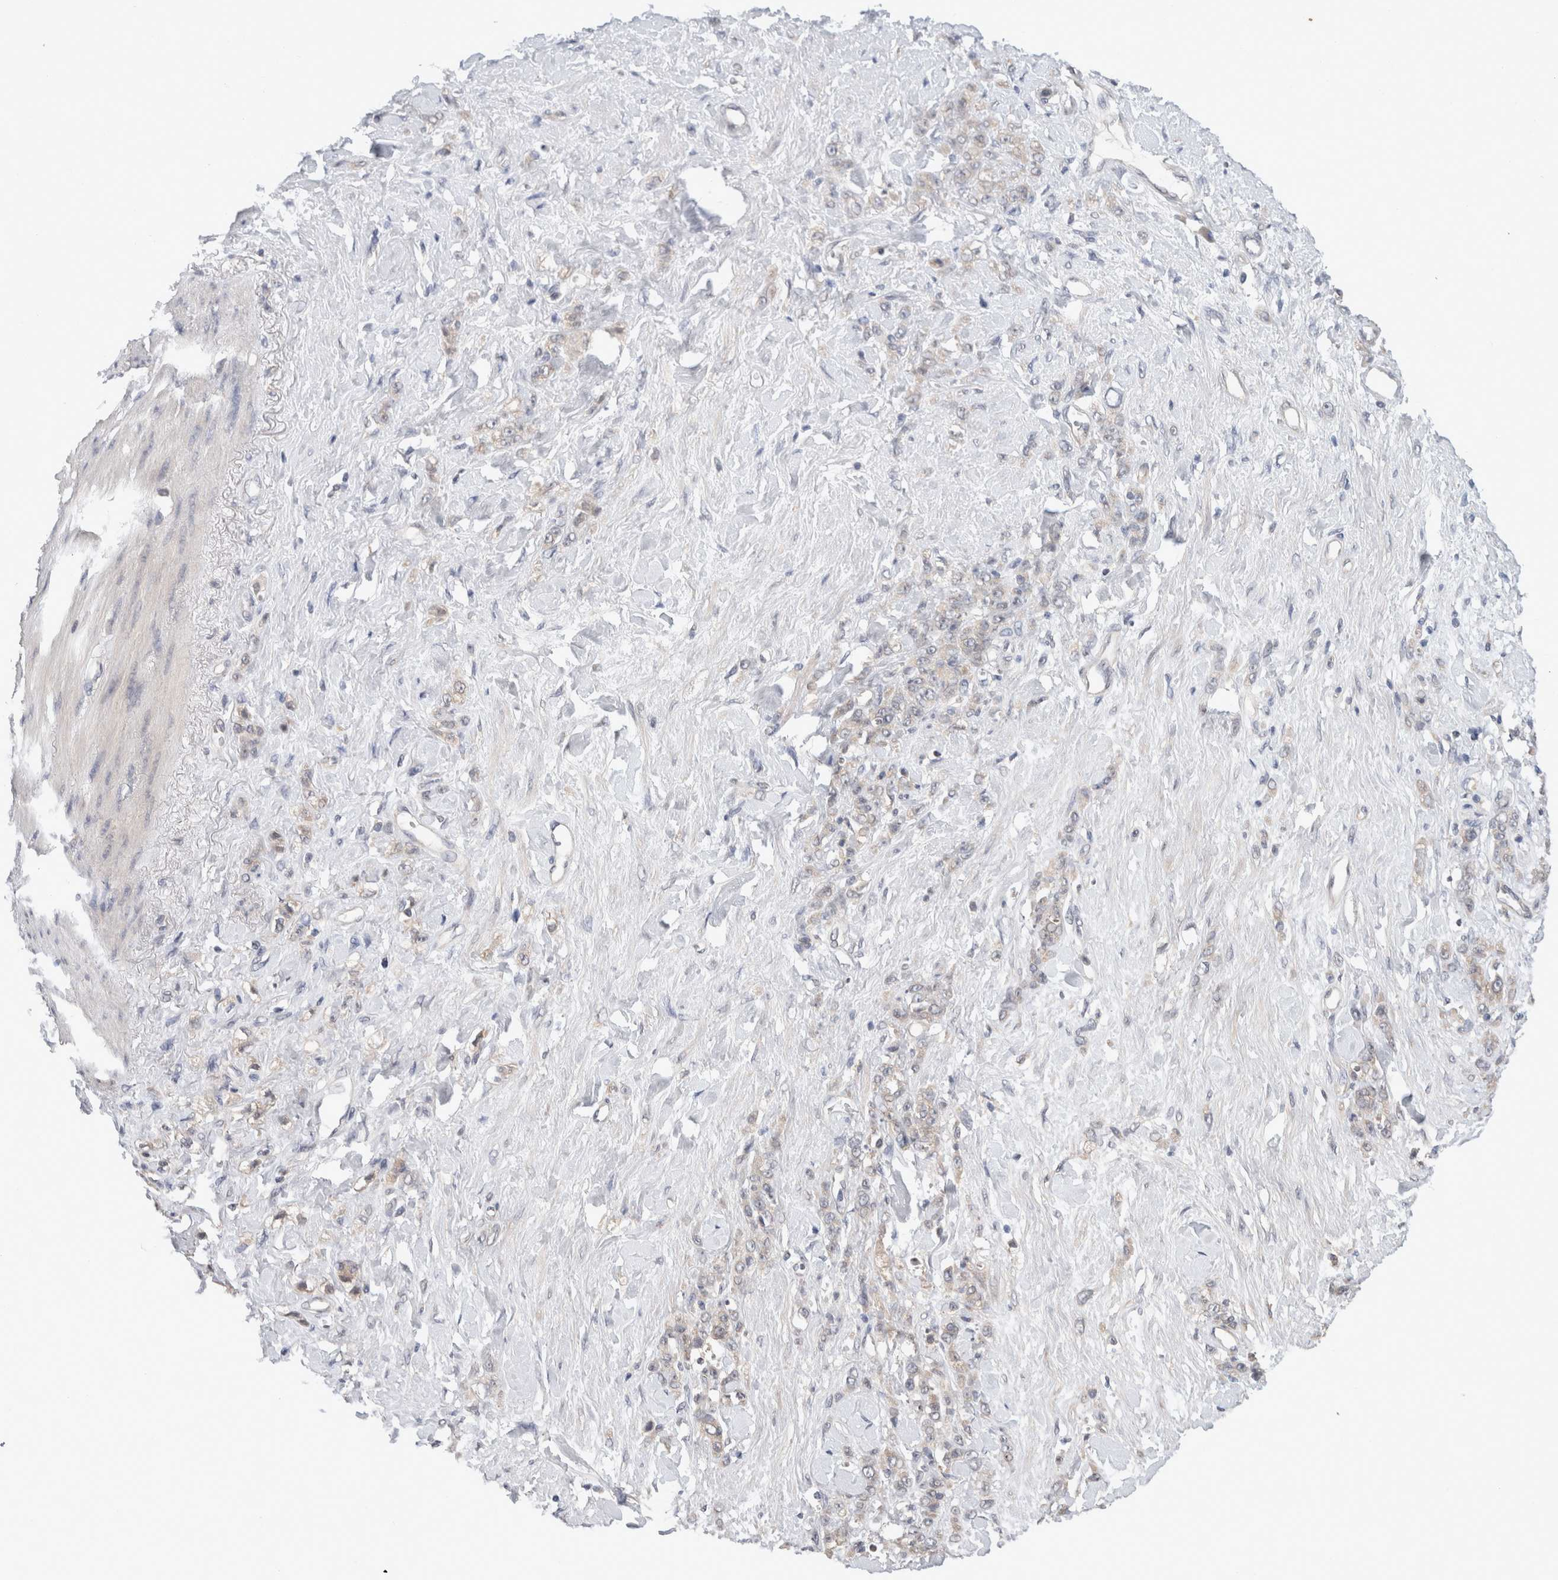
{"staining": {"intensity": "negative", "quantity": "none", "location": "none"}, "tissue": "stomach cancer", "cell_type": "Tumor cells", "image_type": "cancer", "snomed": [{"axis": "morphology", "description": "Adenocarcinoma, NOS"}, {"axis": "topography", "description": "Stomach"}], "caption": "This image is of stomach cancer (adenocarcinoma) stained with IHC to label a protein in brown with the nuclei are counter-stained blue. There is no positivity in tumor cells.", "gene": "SGK1", "patient": {"sex": "male", "age": 82}}